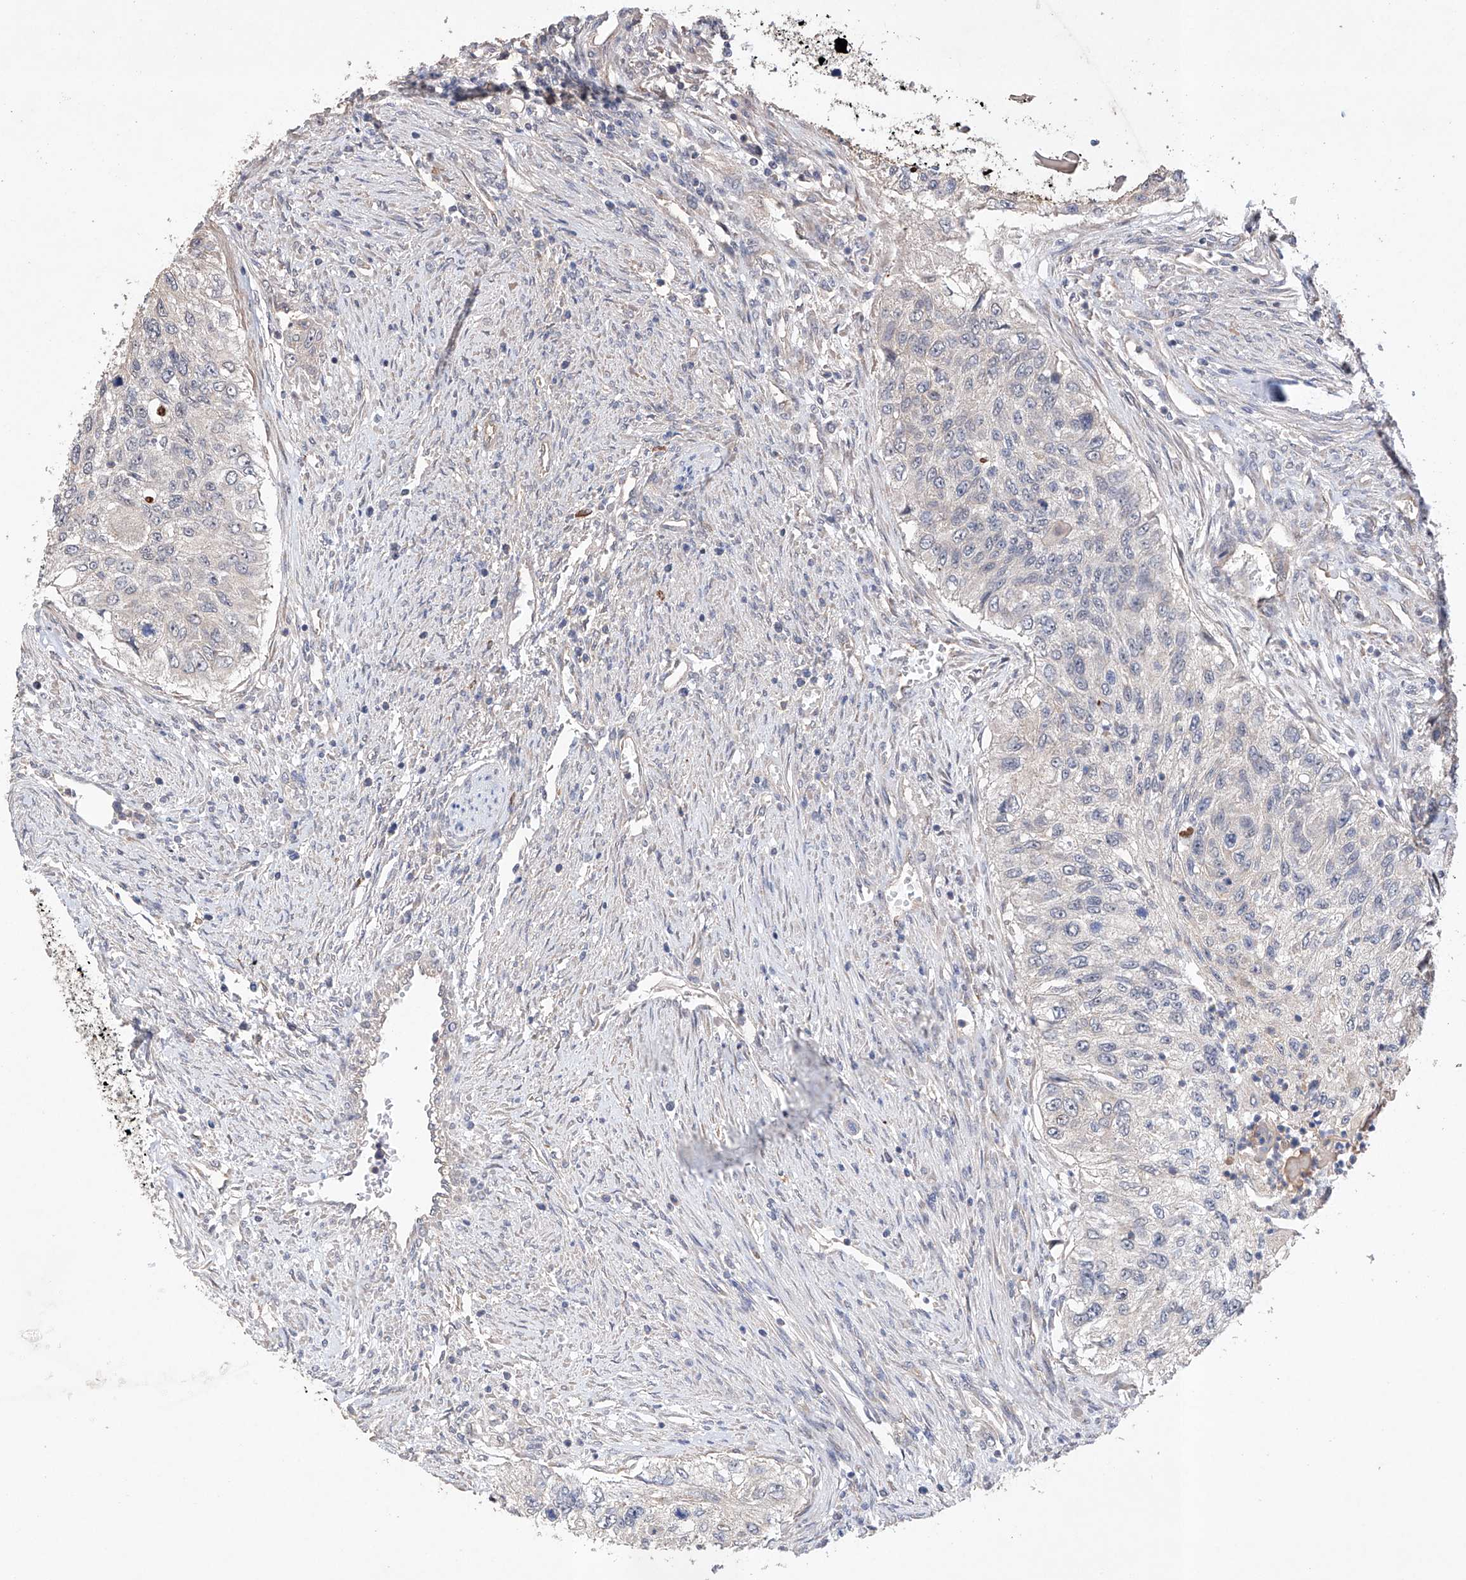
{"staining": {"intensity": "negative", "quantity": "none", "location": "none"}, "tissue": "urothelial cancer", "cell_type": "Tumor cells", "image_type": "cancer", "snomed": [{"axis": "morphology", "description": "Urothelial carcinoma, High grade"}, {"axis": "topography", "description": "Urinary bladder"}], "caption": "DAB (3,3'-diaminobenzidine) immunohistochemical staining of human urothelial carcinoma (high-grade) demonstrates no significant expression in tumor cells.", "gene": "AFG1L", "patient": {"sex": "female", "age": 60}}